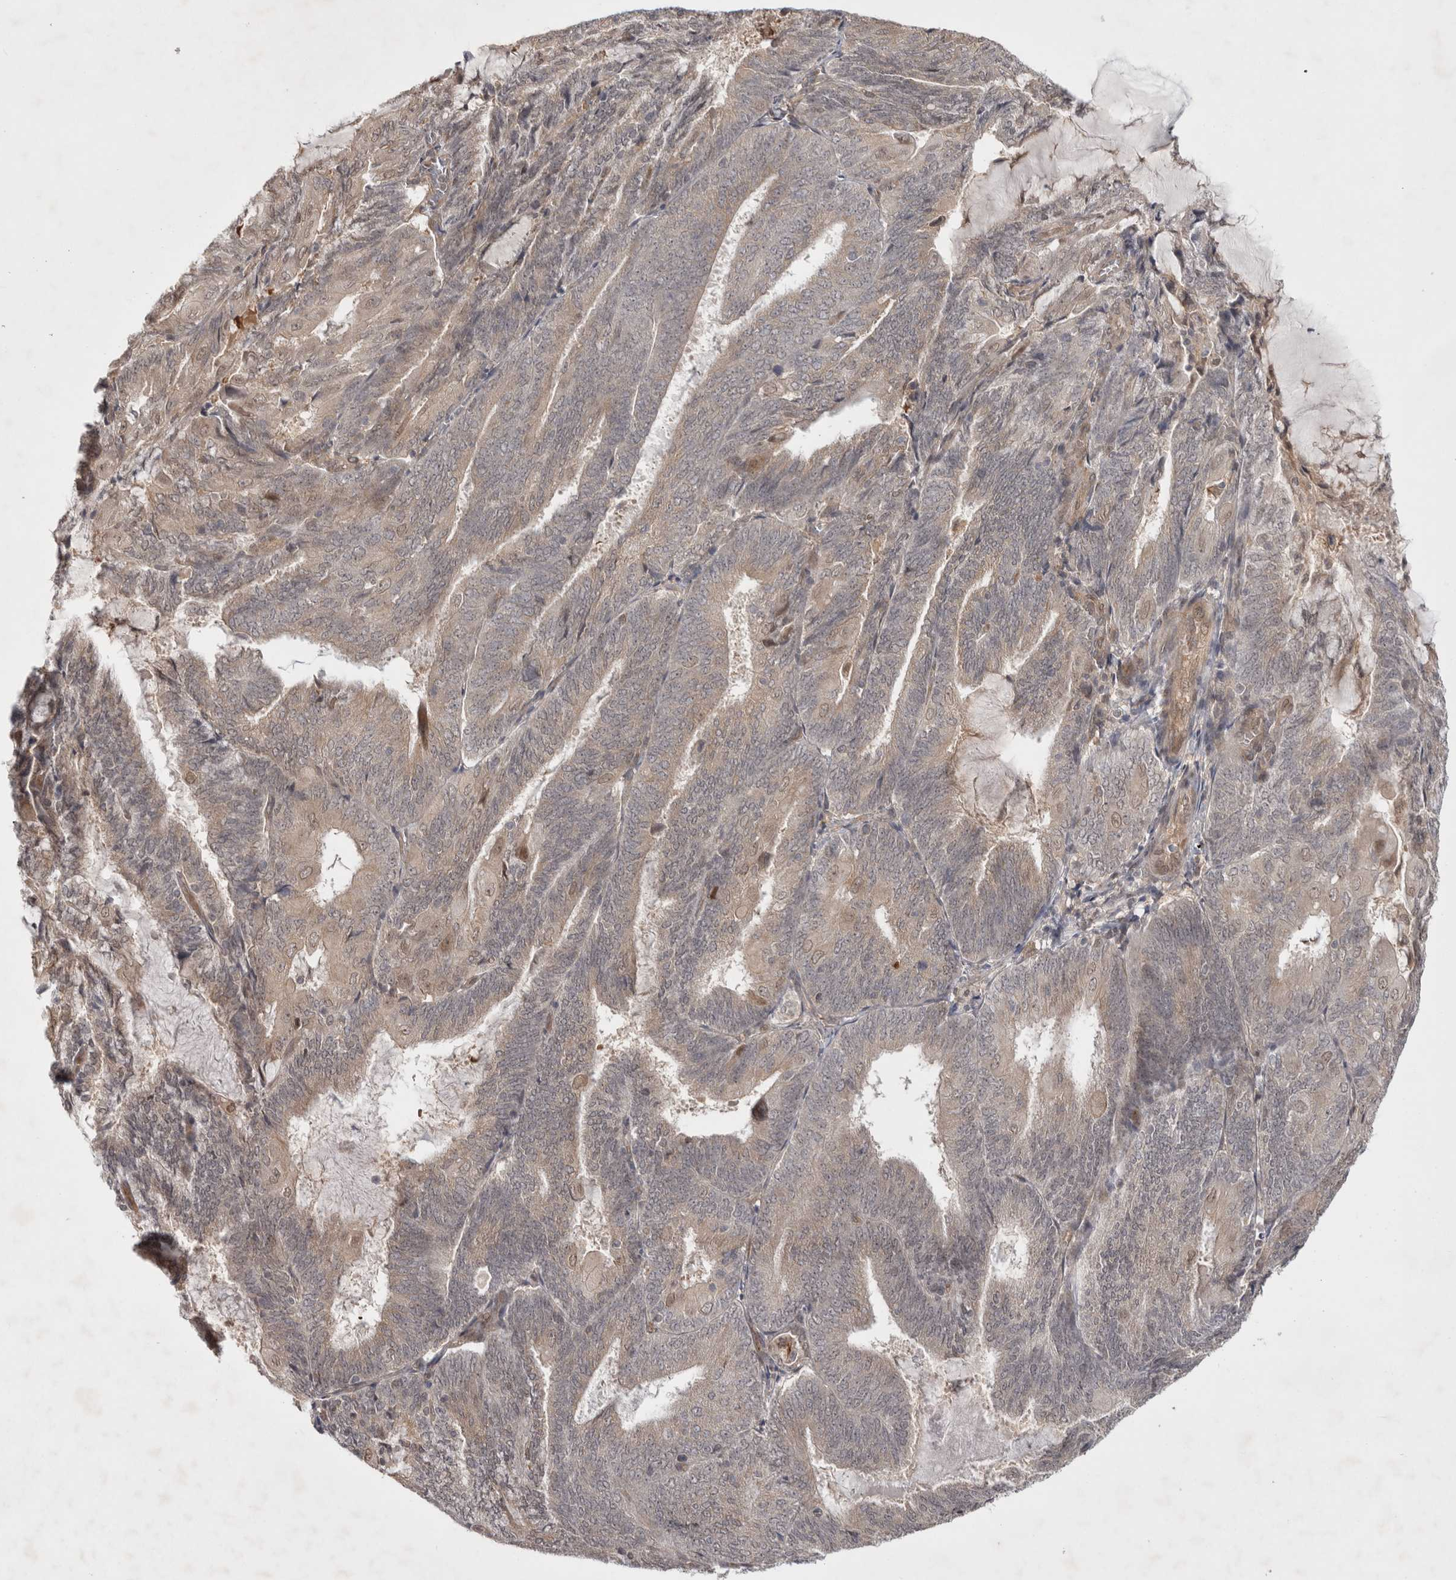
{"staining": {"intensity": "weak", "quantity": "<25%", "location": "cytoplasmic/membranous,nuclear"}, "tissue": "endometrial cancer", "cell_type": "Tumor cells", "image_type": "cancer", "snomed": [{"axis": "morphology", "description": "Adenocarcinoma, NOS"}, {"axis": "topography", "description": "Endometrium"}], "caption": "DAB (3,3'-diaminobenzidine) immunohistochemical staining of endometrial cancer displays no significant positivity in tumor cells.", "gene": "ZNF318", "patient": {"sex": "female", "age": 81}}